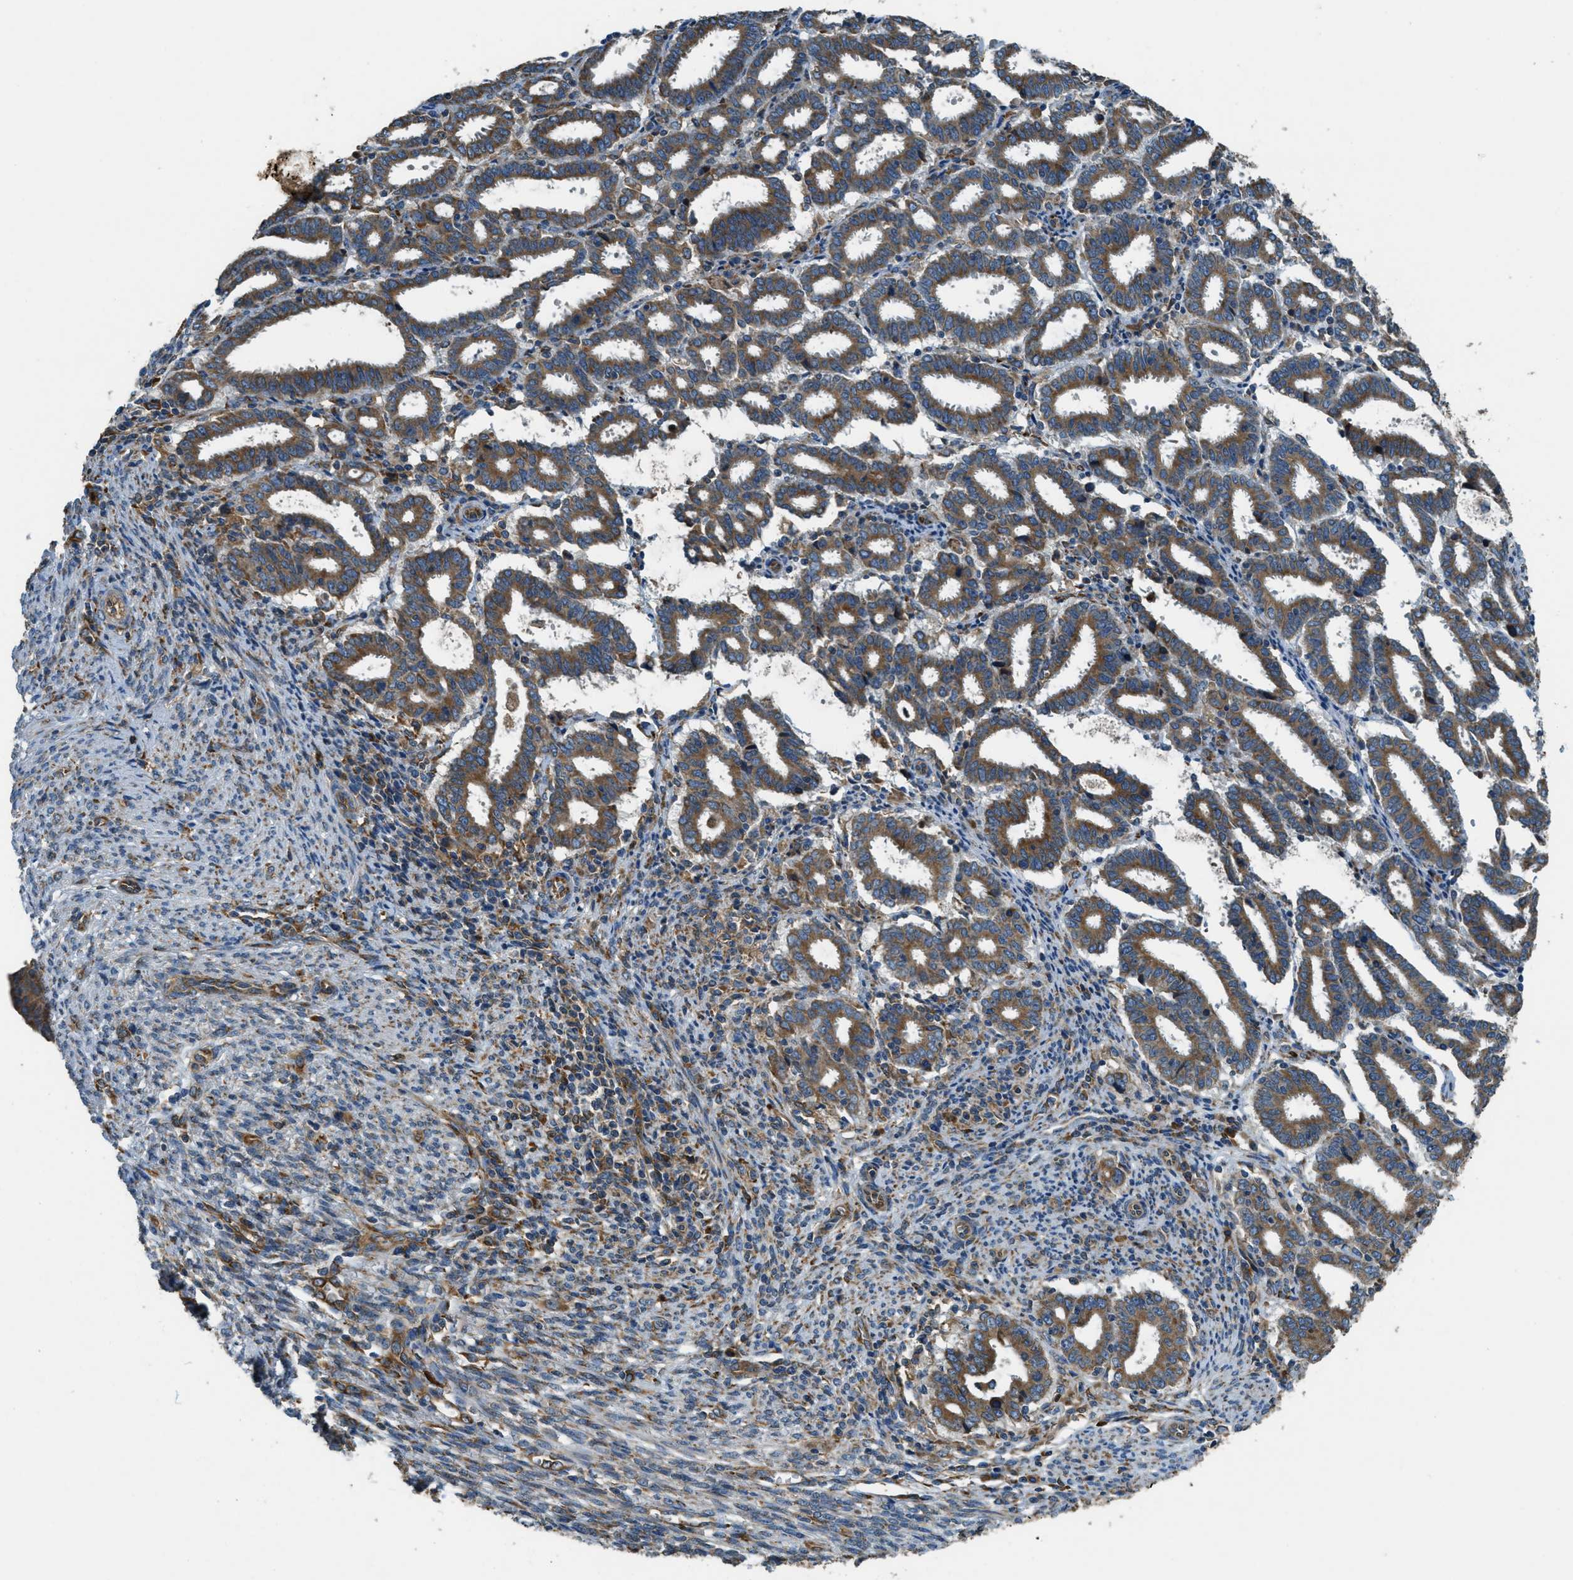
{"staining": {"intensity": "strong", "quantity": ">75%", "location": "cytoplasmic/membranous"}, "tissue": "endometrial cancer", "cell_type": "Tumor cells", "image_type": "cancer", "snomed": [{"axis": "morphology", "description": "Adenocarcinoma, NOS"}, {"axis": "topography", "description": "Uterus"}], "caption": "Brown immunohistochemical staining in human adenocarcinoma (endometrial) reveals strong cytoplasmic/membranous positivity in approximately >75% of tumor cells.", "gene": "GIMAP8", "patient": {"sex": "female", "age": 83}}